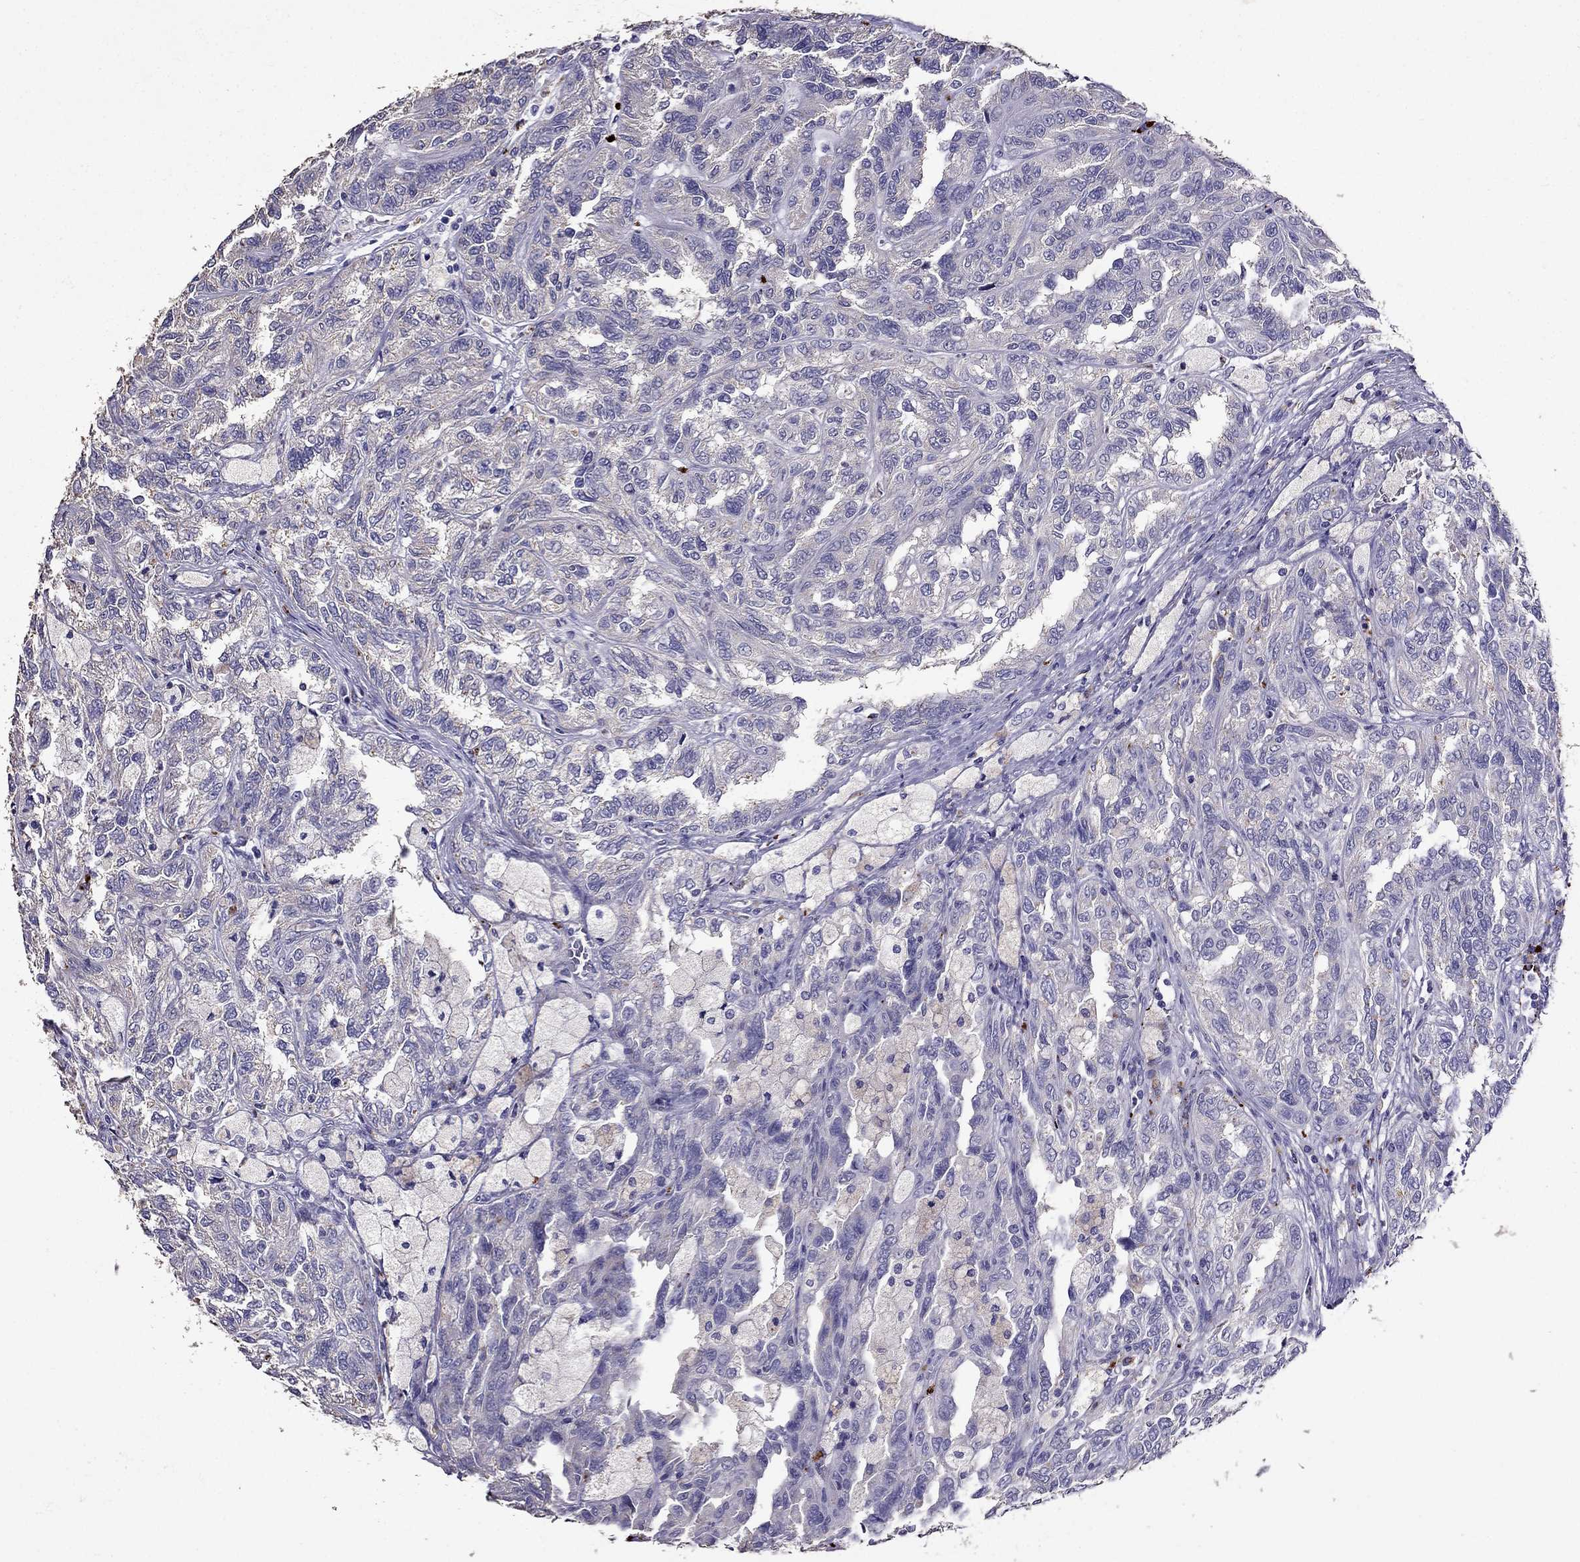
{"staining": {"intensity": "negative", "quantity": "none", "location": "none"}, "tissue": "renal cancer", "cell_type": "Tumor cells", "image_type": "cancer", "snomed": [{"axis": "morphology", "description": "Adenocarcinoma, NOS"}, {"axis": "topography", "description": "Kidney"}], "caption": "IHC micrograph of human renal cancer (adenocarcinoma) stained for a protein (brown), which displays no staining in tumor cells.", "gene": "NKX3-1", "patient": {"sex": "male", "age": 79}}